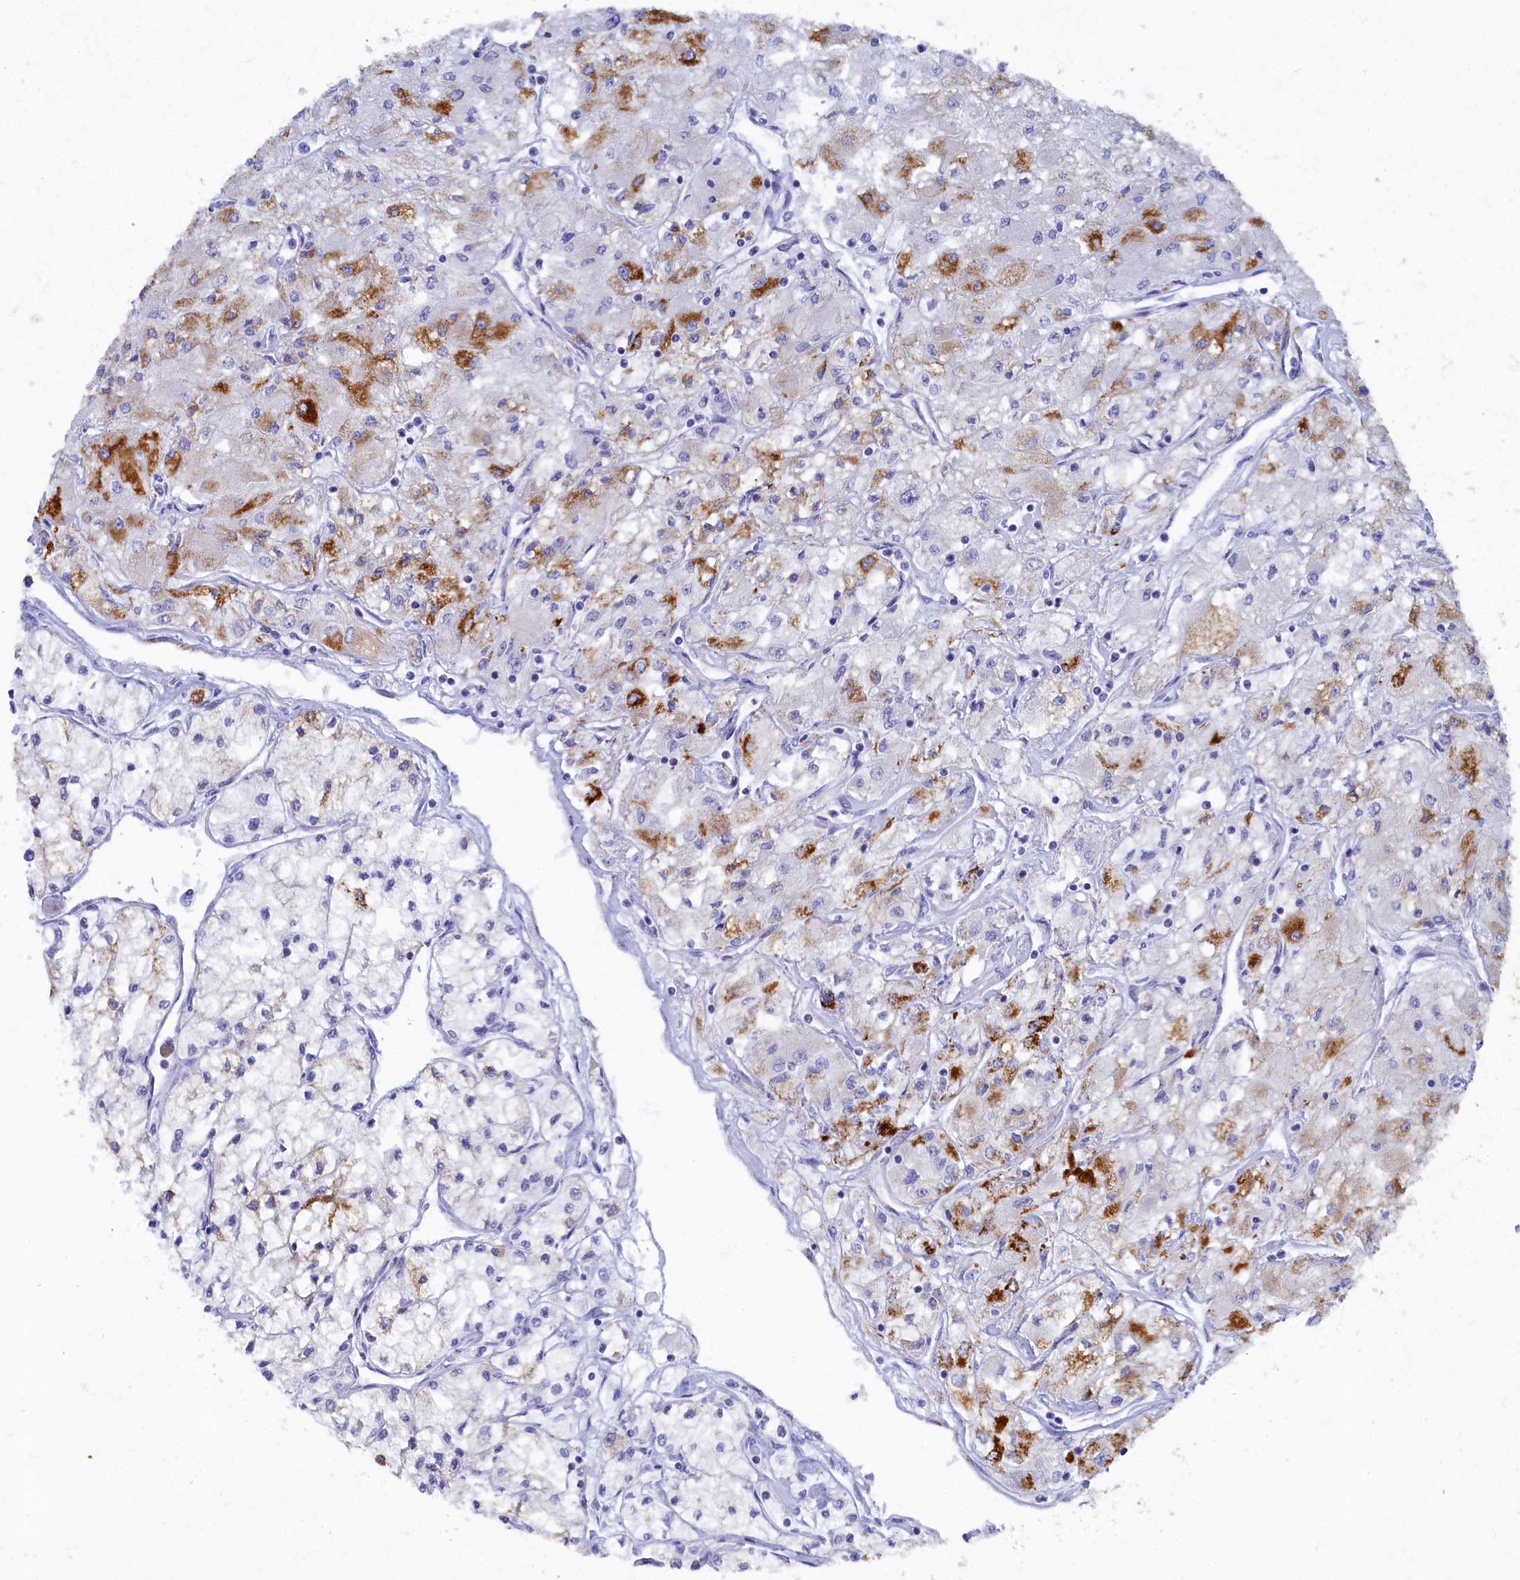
{"staining": {"intensity": "strong", "quantity": "<25%", "location": "cytoplasmic/membranous"}, "tissue": "renal cancer", "cell_type": "Tumor cells", "image_type": "cancer", "snomed": [{"axis": "morphology", "description": "Adenocarcinoma, NOS"}, {"axis": "topography", "description": "Kidney"}], "caption": "The histopathology image demonstrates staining of renal cancer, revealing strong cytoplasmic/membranous protein positivity (brown color) within tumor cells.", "gene": "OCIAD2", "patient": {"sex": "male", "age": 80}}